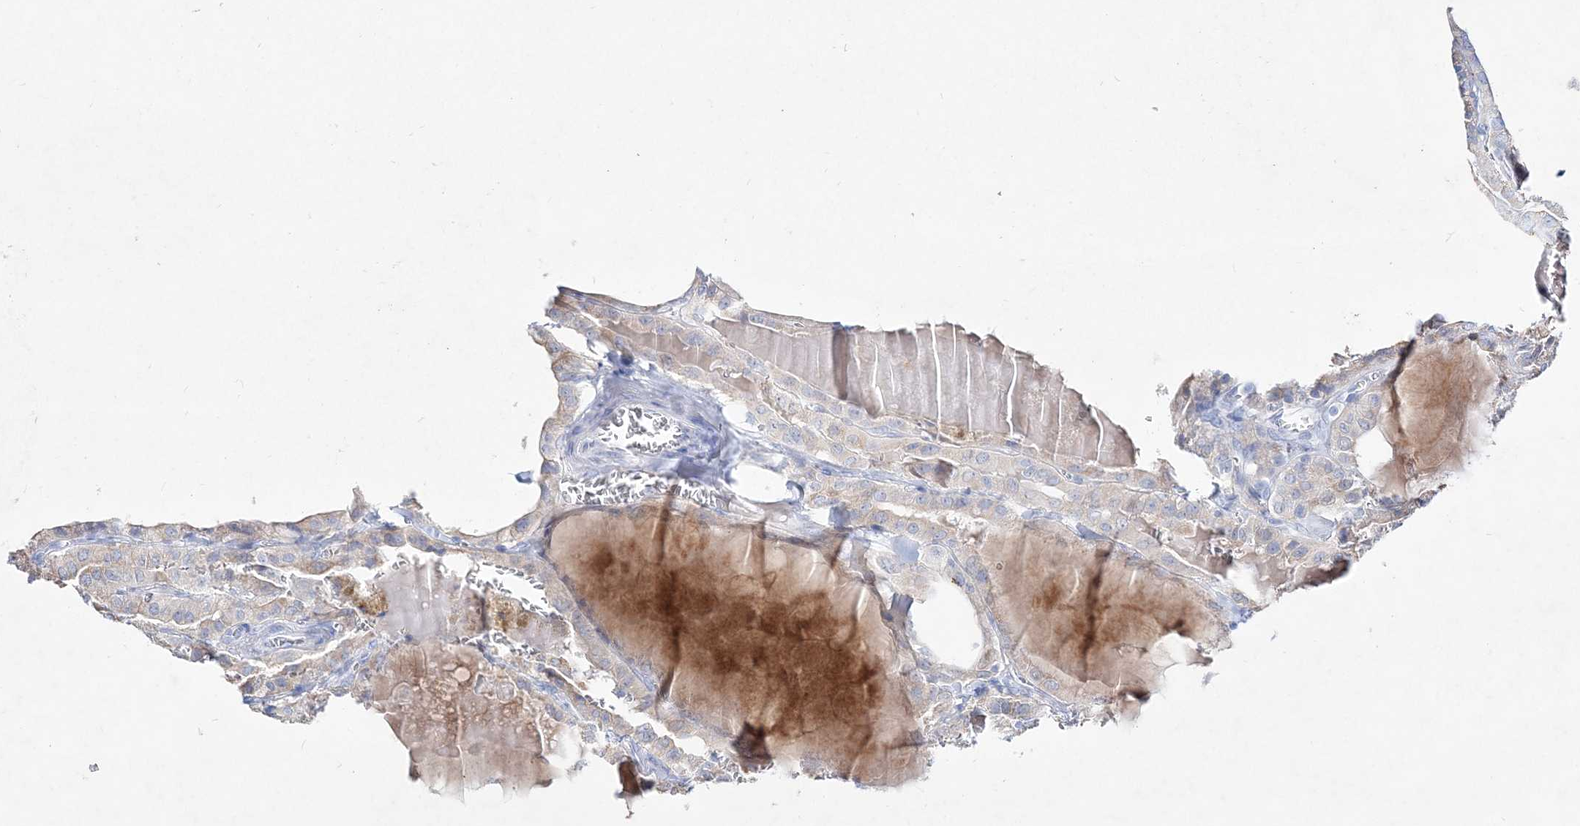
{"staining": {"intensity": "weak", "quantity": "<25%", "location": "cytoplasmic/membranous"}, "tissue": "thyroid cancer", "cell_type": "Tumor cells", "image_type": "cancer", "snomed": [{"axis": "morphology", "description": "Papillary adenocarcinoma, NOS"}, {"axis": "topography", "description": "Thyroid gland"}], "caption": "Immunohistochemistry (IHC) micrograph of human thyroid papillary adenocarcinoma stained for a protein (brown), which shows no positivity in tumor cells.", "gene": "SPINK7", "patient": {"sex": "male", "age": 52}}